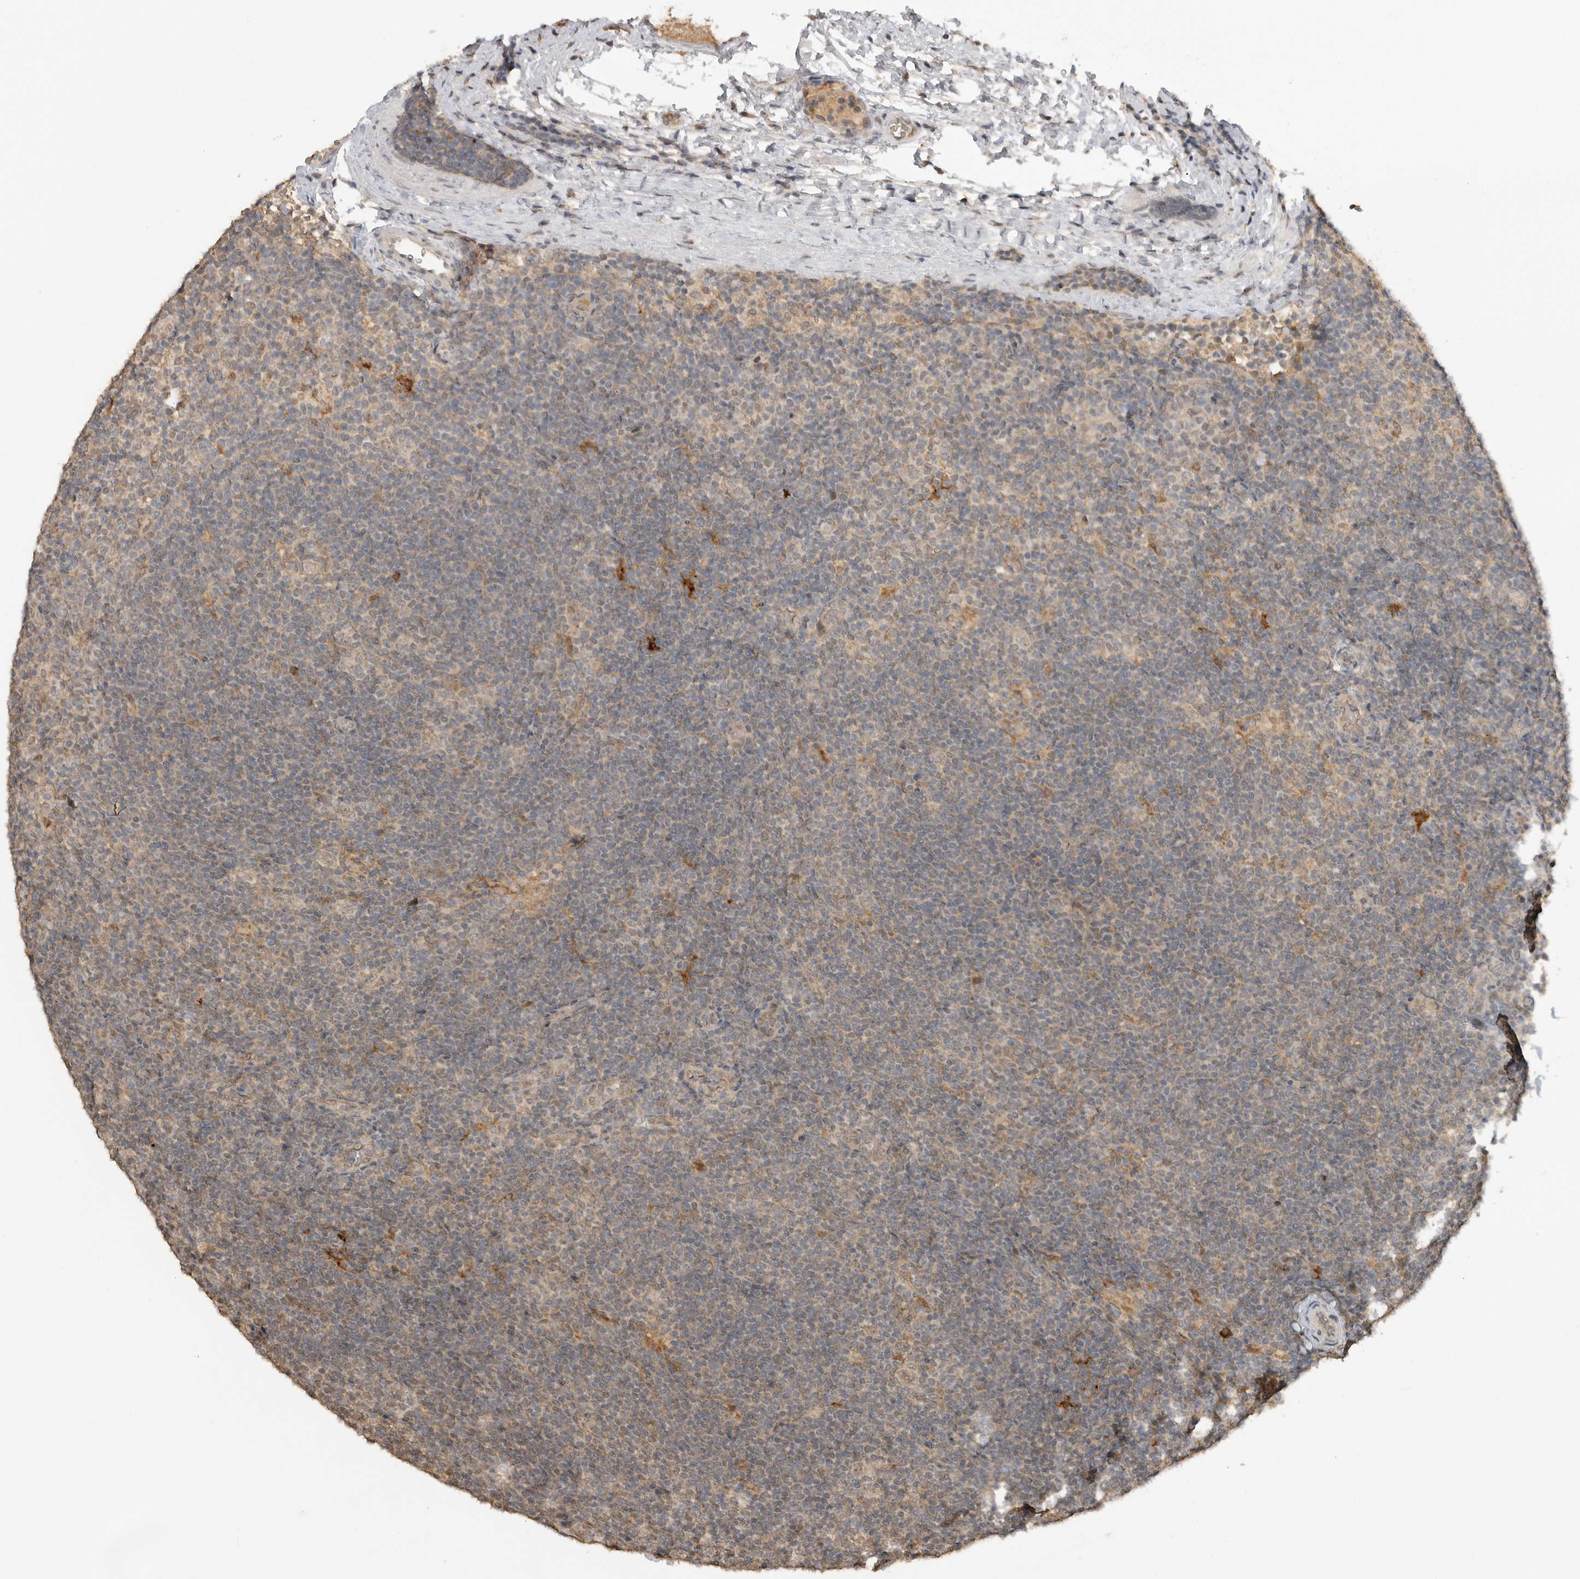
{"staining": {"intensity": "moderate", "quantity": "<25%", "location": "cytoplasmic/membranous,nuclear"}, "tissue": "lymphoma", "cell_type": "Tumor cells", "image_type": "cancer", "snomed": [{"axis": "morphology", "description": "Hodgkin's disease, NOS"}, {"axis": "topography", "description": "Lymph node"}], "caption": "Hodgkin's disease stained with DAB (3,3'-diaminobenzidine) immunohistochemistry exhibits low levels of moderate cytoplasmic/membranous and nuclear staining in approximately <25% of tumor cells.", "gene": "ASPSCR1", "patient": {"sex": "female", "age": 57}}